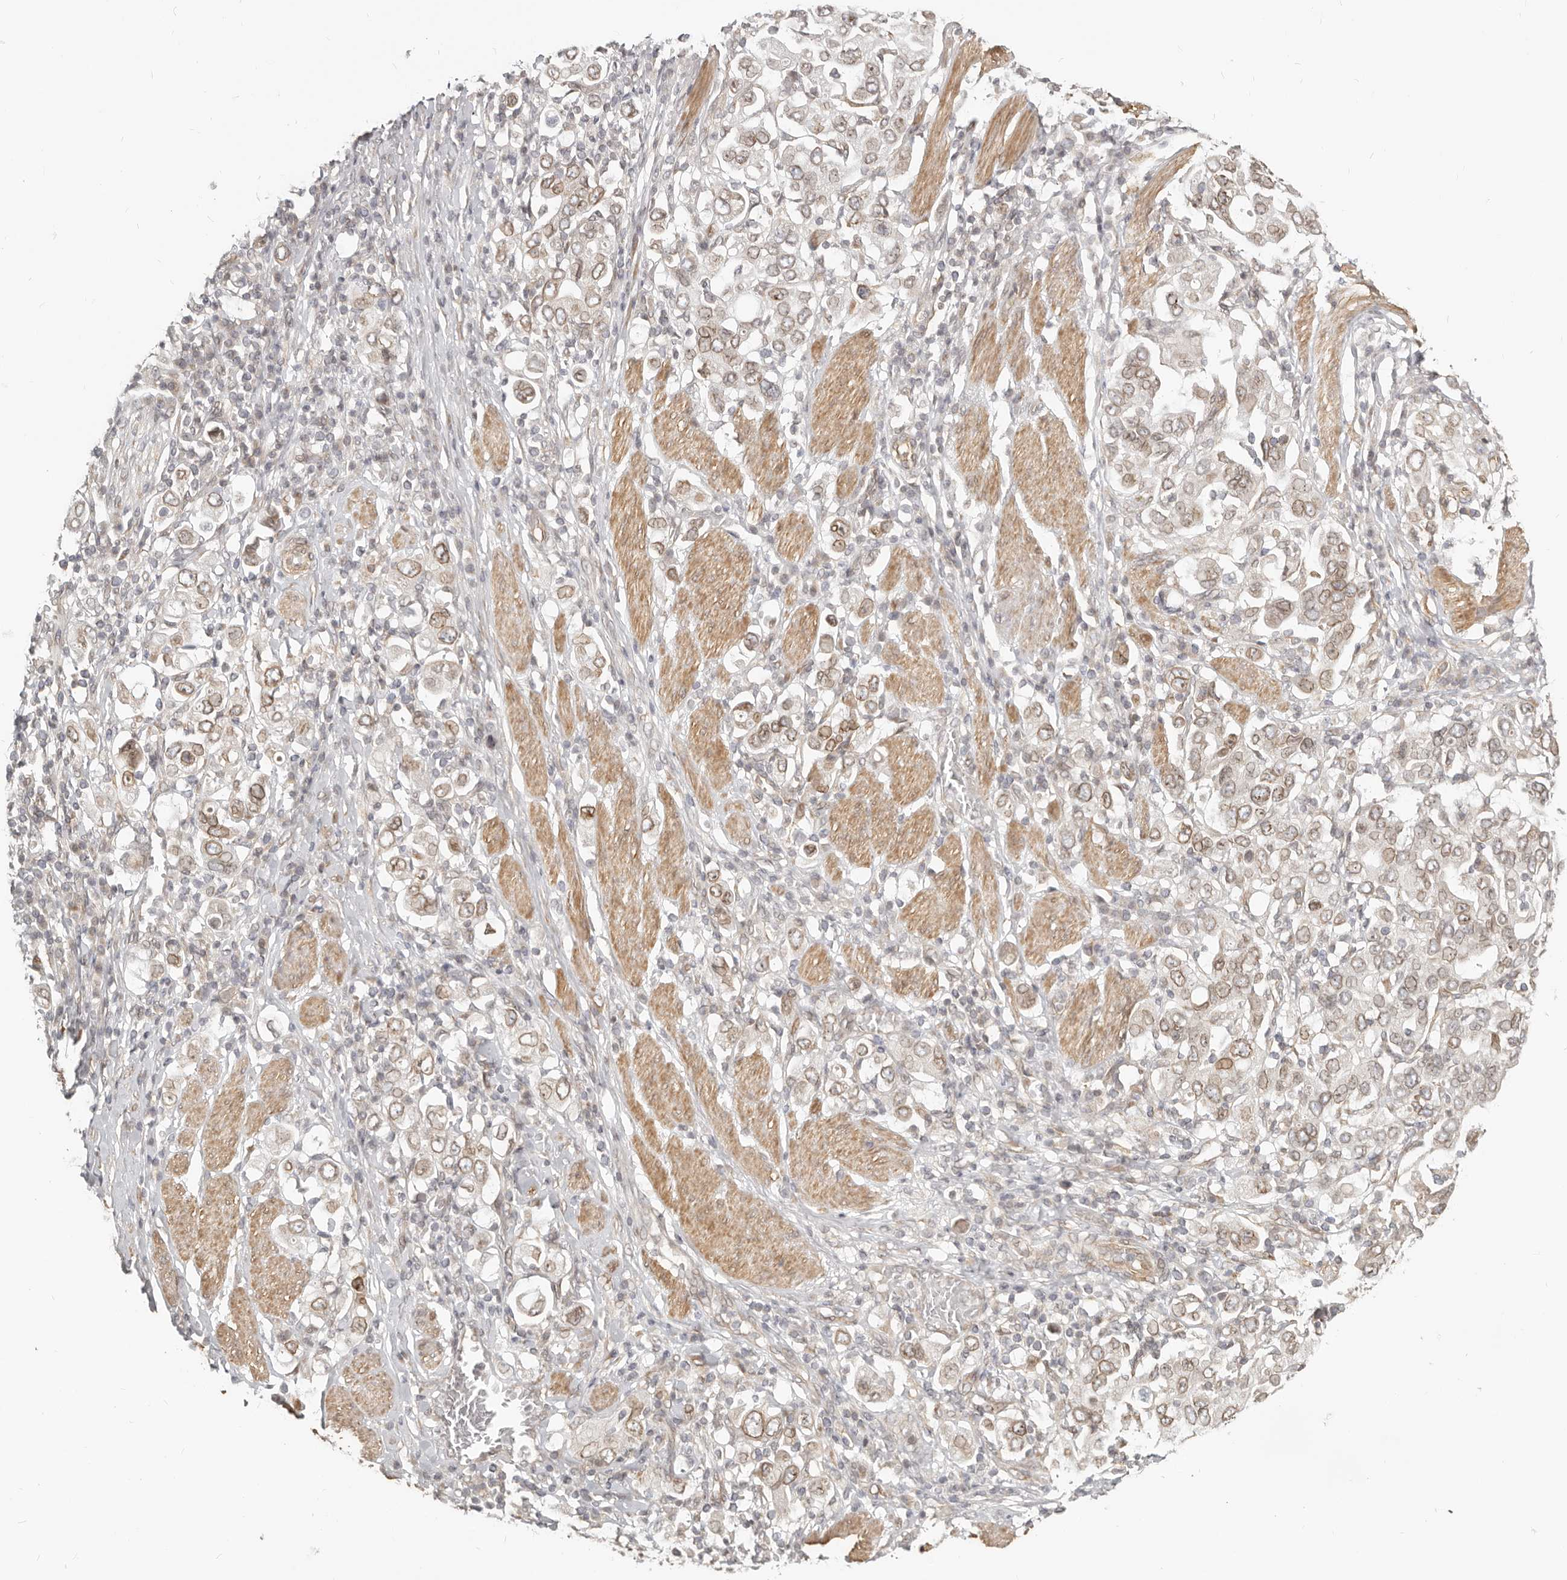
{"staining": {"intensity": "moderate", "quantity": "25%-75%", "location": "cytoplasmic/membranous,nuclear"}, "tissue": "stomach cancer", "cell_type": "Tumor cells", "image_type": "cancer", "snomed": [{"axis": "morphology", "description": "Adenocarcinoma, NOS"}, {"axis": "topography", "description": "Stomach, upper"}], "caption": "Adenocarcinoma (stomach) stained for a protein (brown) reveals moderate cytoplasmic/membranous and nuclear positive expression in approximately 25%-75% of tumor cells.", "gene": "NUP153", "patient": {"sex": "male", "age": 62}}